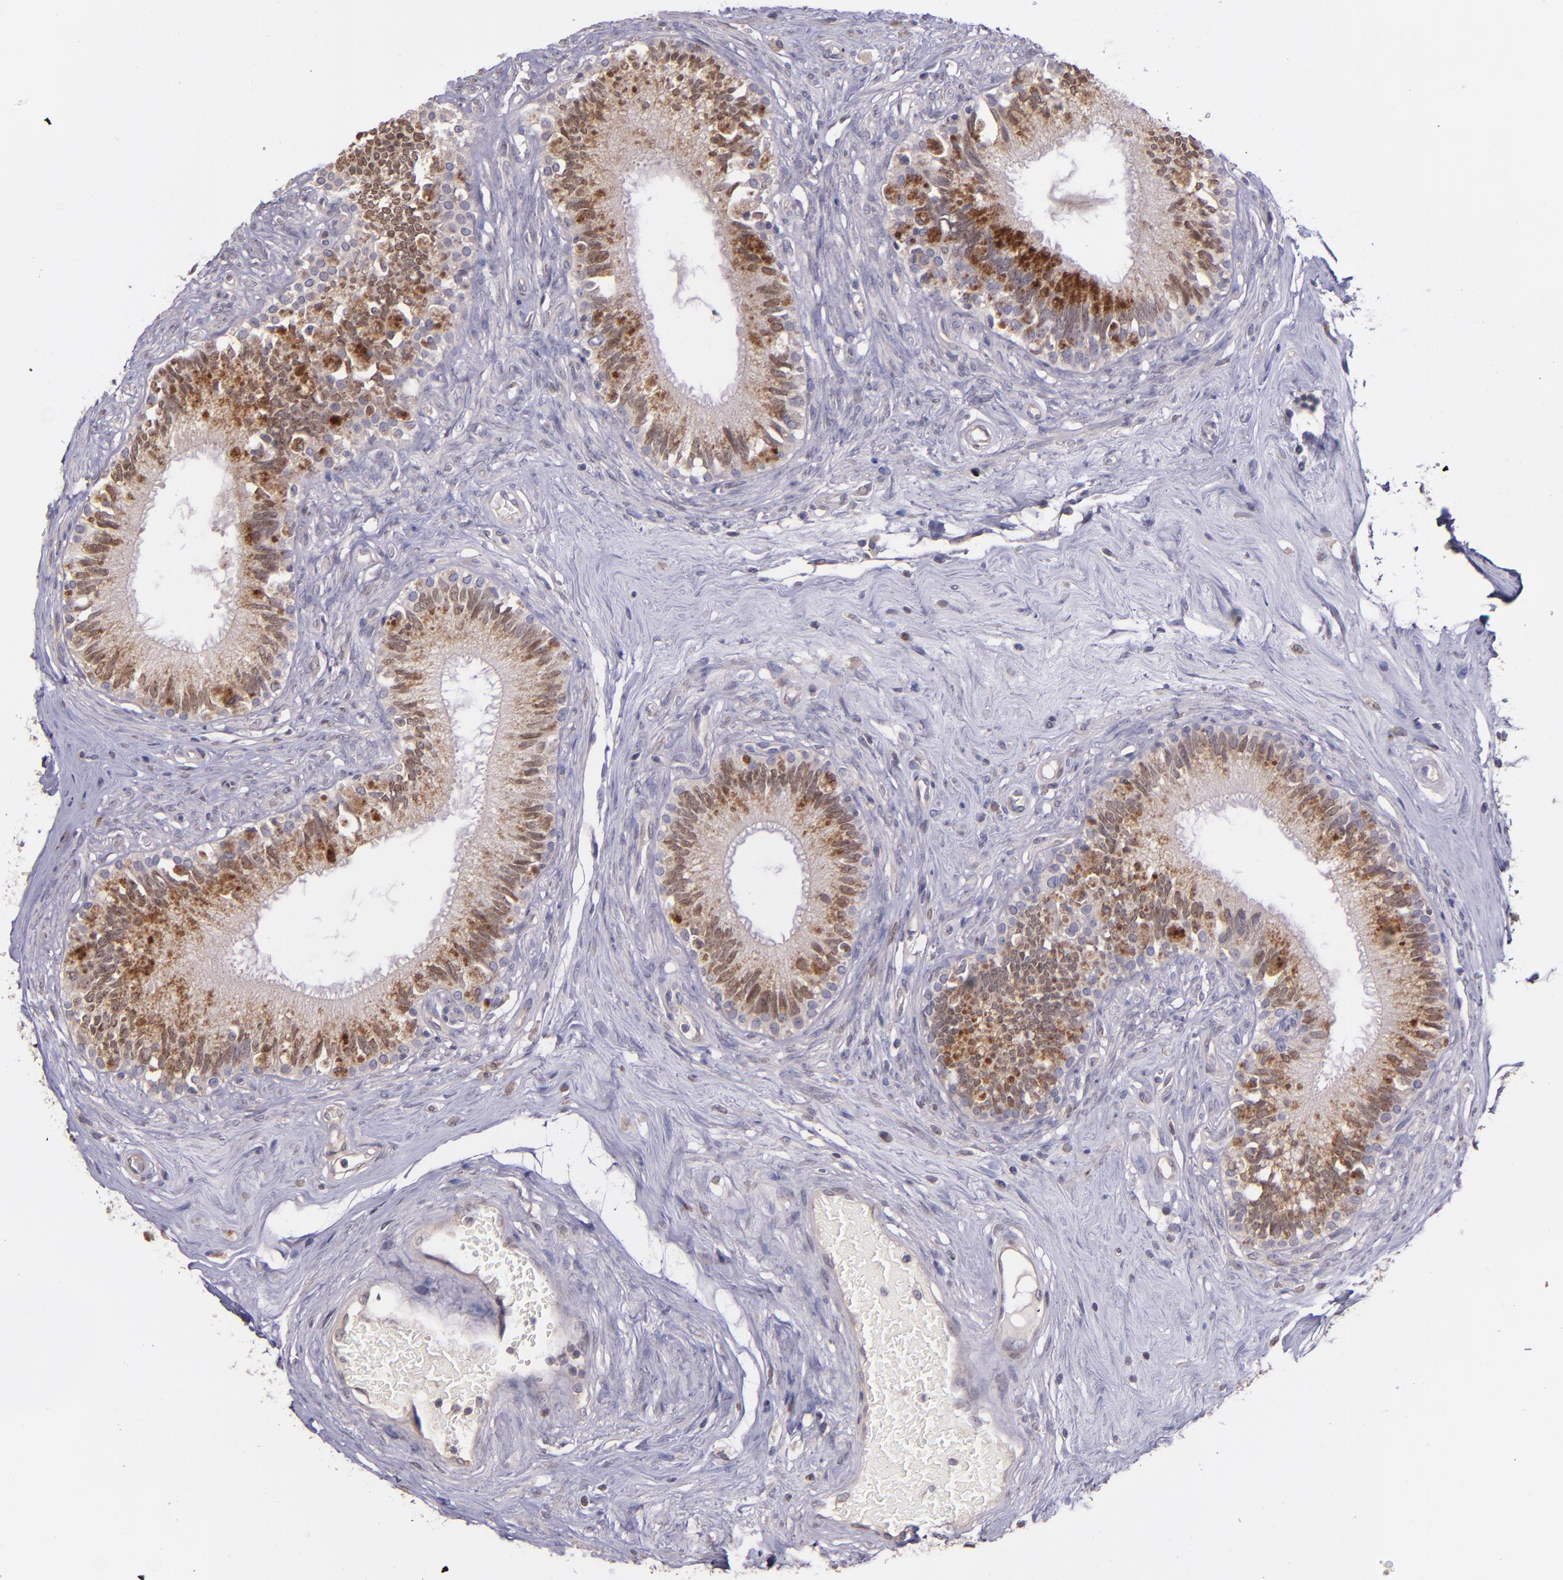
{"staining": {"intensity": "moderate", "quantity": ">75%", "location": "cytoplasmic/membranous,nuclear"}, "tissue": "epididymis", "cell_type": "Glandular cells", "image_type": "normal", "snomed": [{"axis": "morphology", "description": "Normal tissue, NOS"}, {"axis": "morphology", "description": "Inflammation, NOS"}, {"axis": "topography", "description": "Epididymis"}], "caption": "IHC (DAB (3,3'-diaminobenzidine)) staining of normal human epididymis displays moderate cytoplasmic/membranous,nuclear protein staining in about >75% of glandular cells.", "gene": "NUP62CL", "patient": {"sex": "male", "age": 84}}